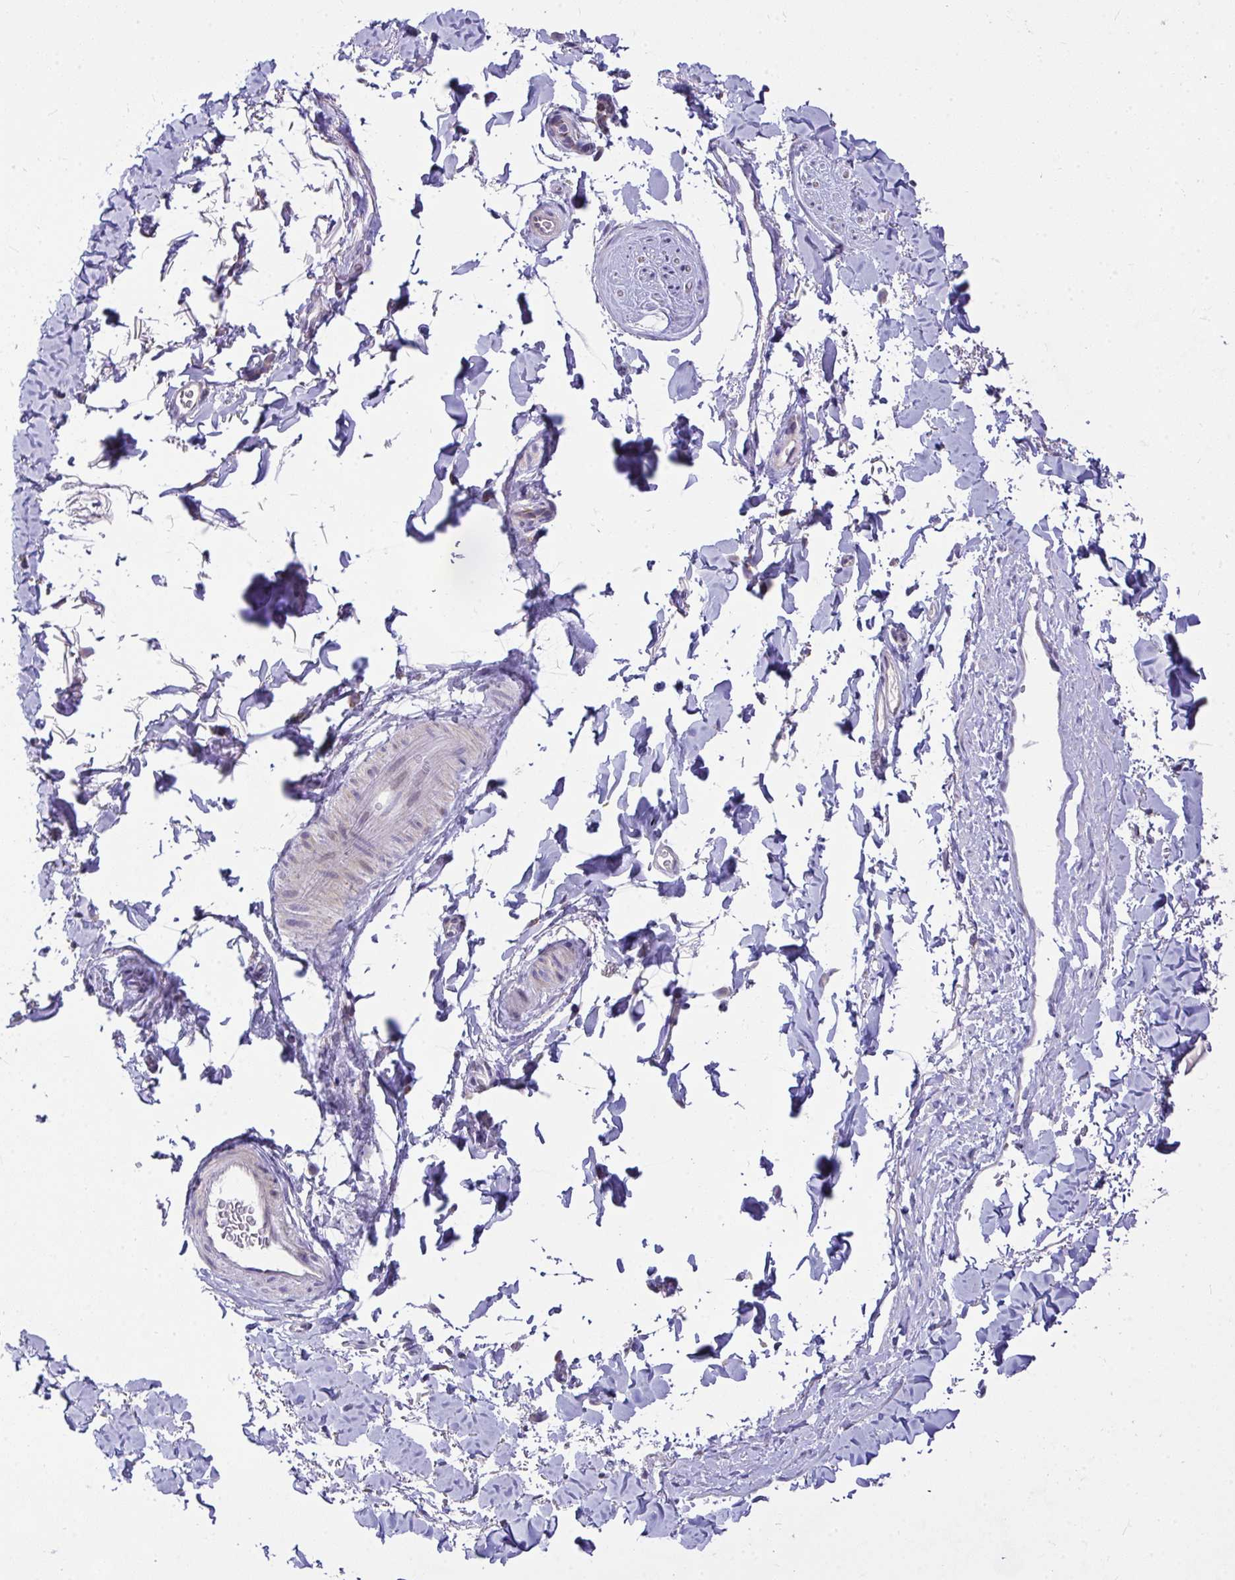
{"staining": {"intensity": "negative", "quantity": "none", "location": "none"}, "tissue": "adipose tissue", "cell_type": "Adipocytes", "image_type": "normal", "snomed": [{"axis": "morphology", "description": "Normal tissue, NOS"}, {"axis": "topography", "description": "Vulva"}, {"axis": "topography", "description": "Peripheral nerve tissue"}], "caption": "IHC of unremarkable human adipose tissue exhibits no expression in adipocytes.", "gene": "CEP63", "patient": {"sex": "female", "age": 66}}